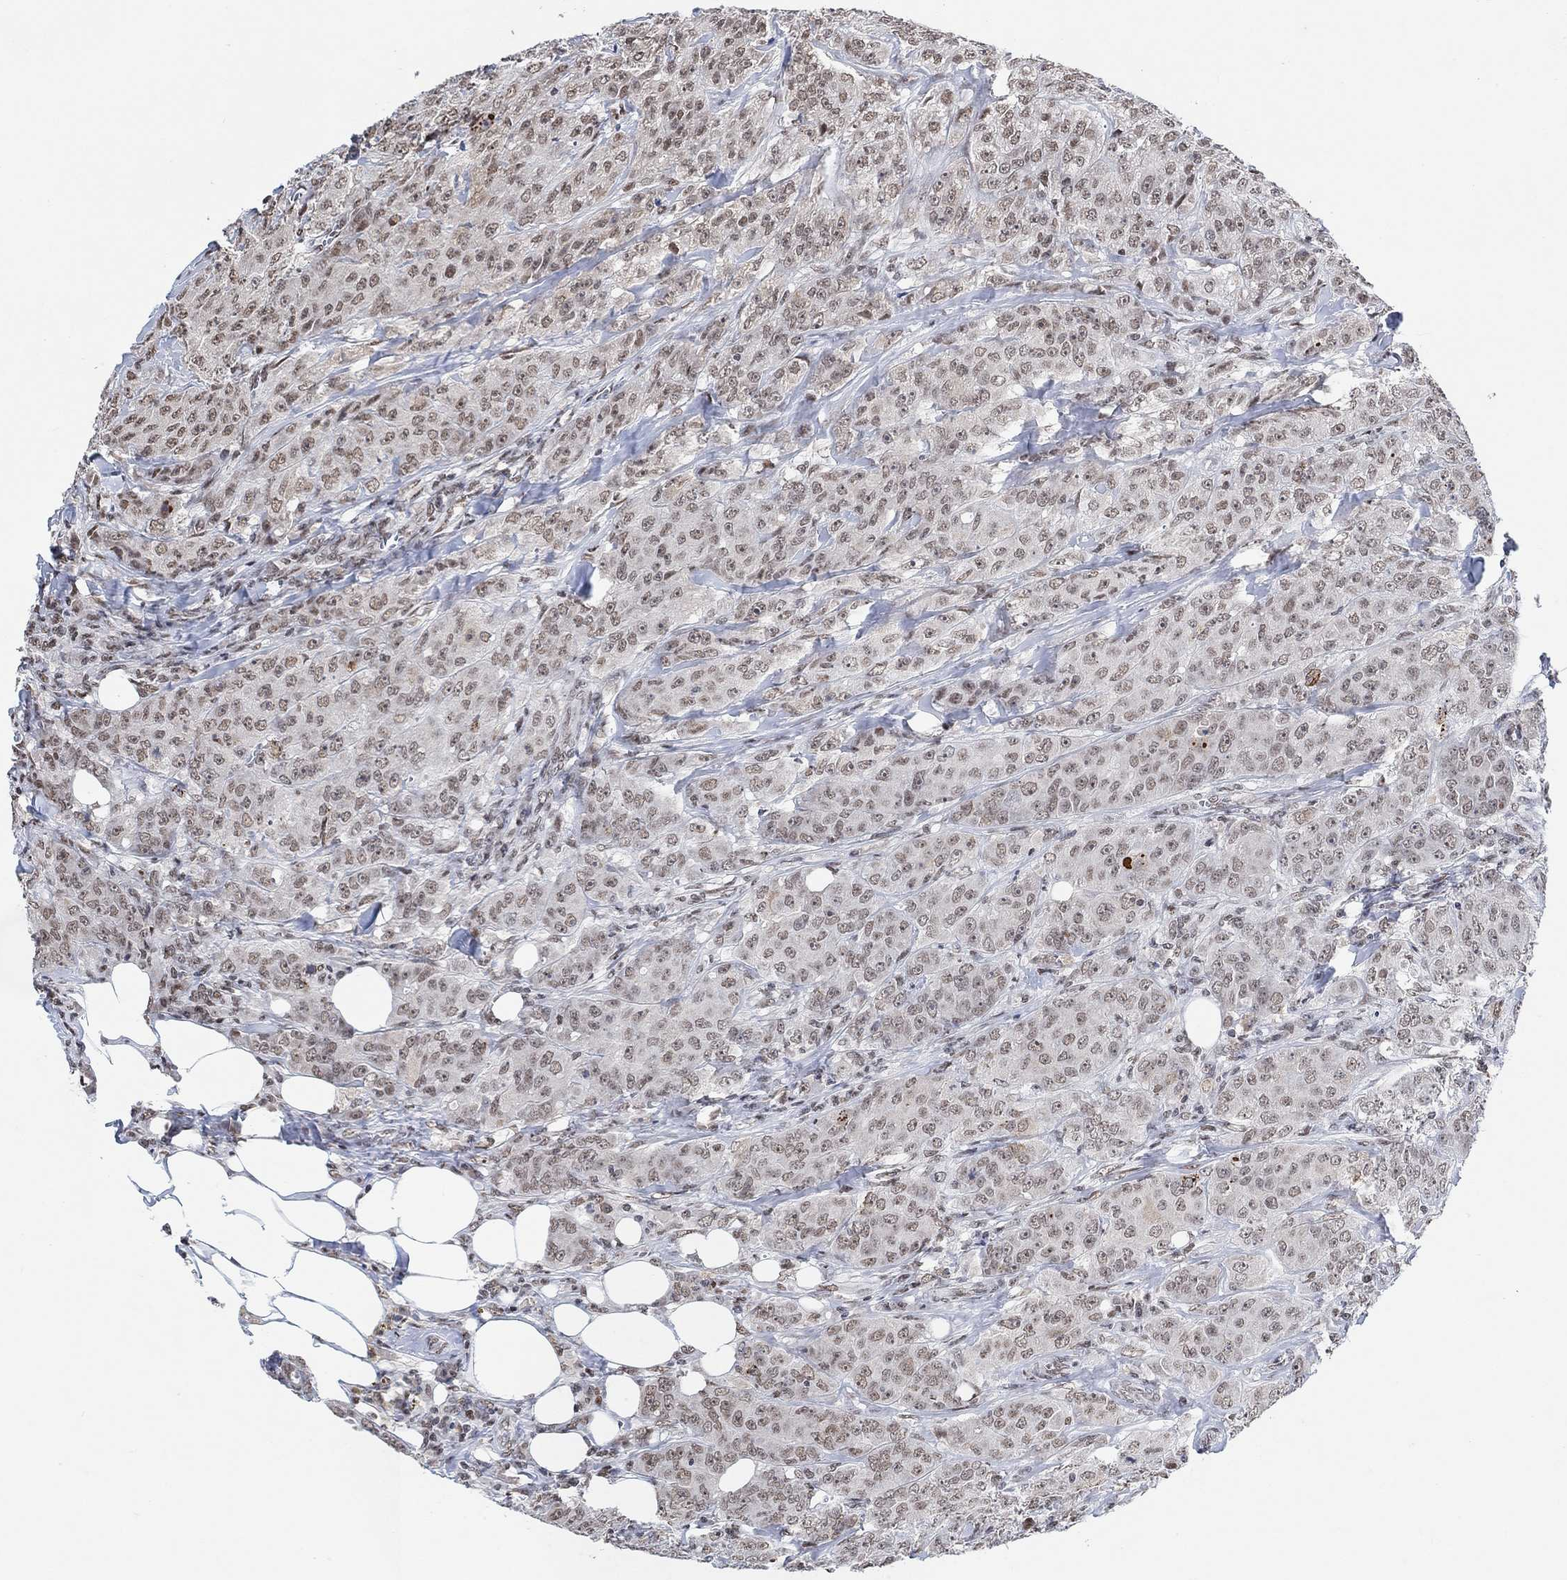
{"staining": {"intensity": "moderate", "quantity": "<25%", "location": "nuclear"}, "tissue": "breast cancer", "cell_type": "Tumor cells", "image_type": "cancer", "snomed": [{"axis": "morphology", "description": "Duct carcinoma"}, {"axis": "topography", "description": "Breast"}], "caption": "DAB immunohistochemical staining of infiltrating ductal carcinoma (breast) shows moderate nuclear protein positivity in about <25% of tumor cells.", "gene": "USP39", "patient": {"sex": "female", "age": 43}}